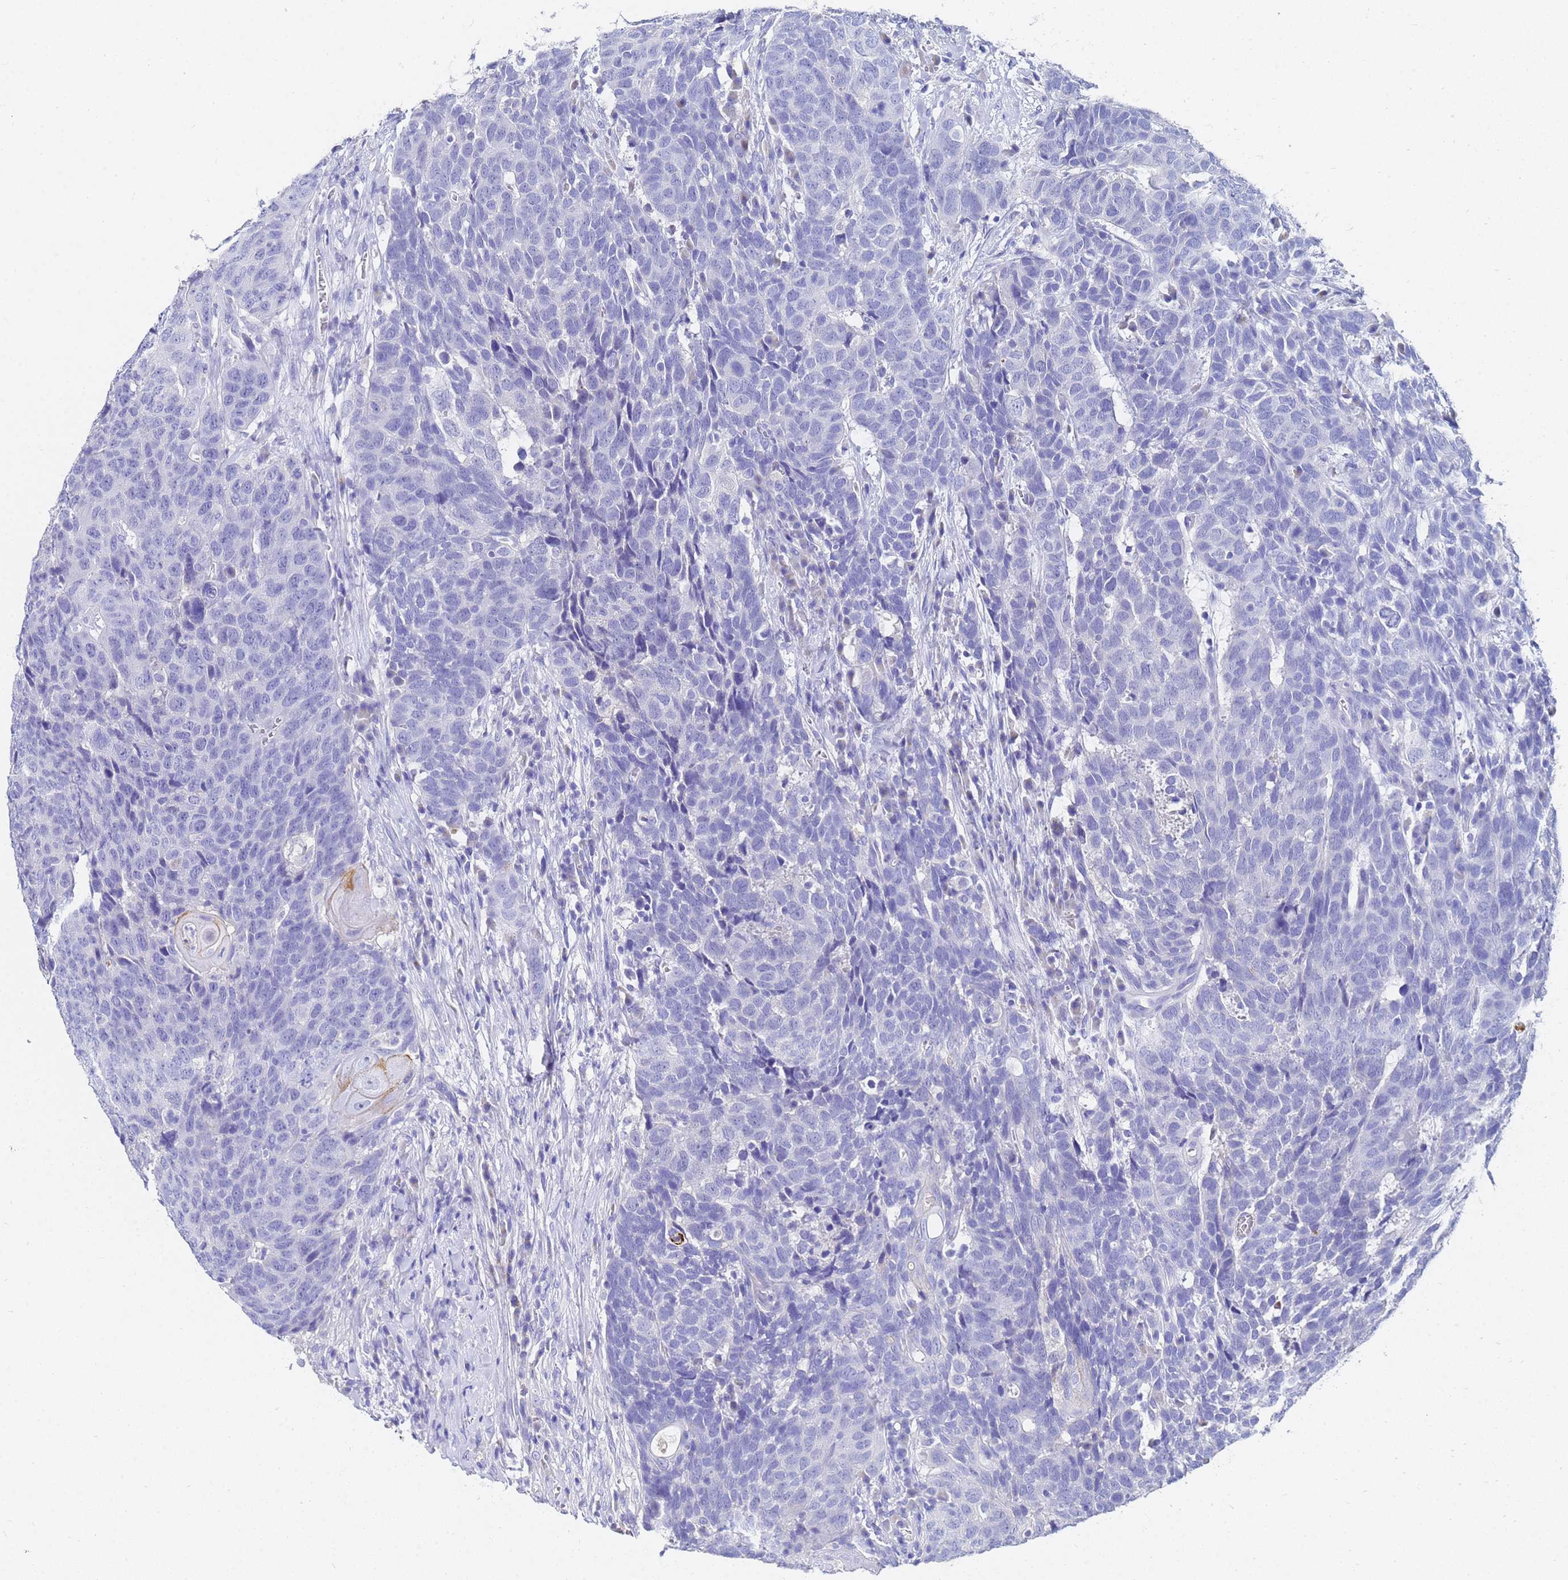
{"staining": {"intensity": "negative", "quantity": "none", "location": "none"}, "tissue": "head and neck cancer", "cell_type": "Tumor cells", "image_type": "cancer", "snomed": [{"axis": "morphology", "description": "Squamous cell carcinoma, NOS"}, {"axis": "topography", "description": "Head-Neck"}], "caption": "Tumor cells are negative for brown protein staining in head and neck cancer (squamous cell carcinoma).", "gene": "C2orf72", "patient": {"sex": "male", "age": 66}}